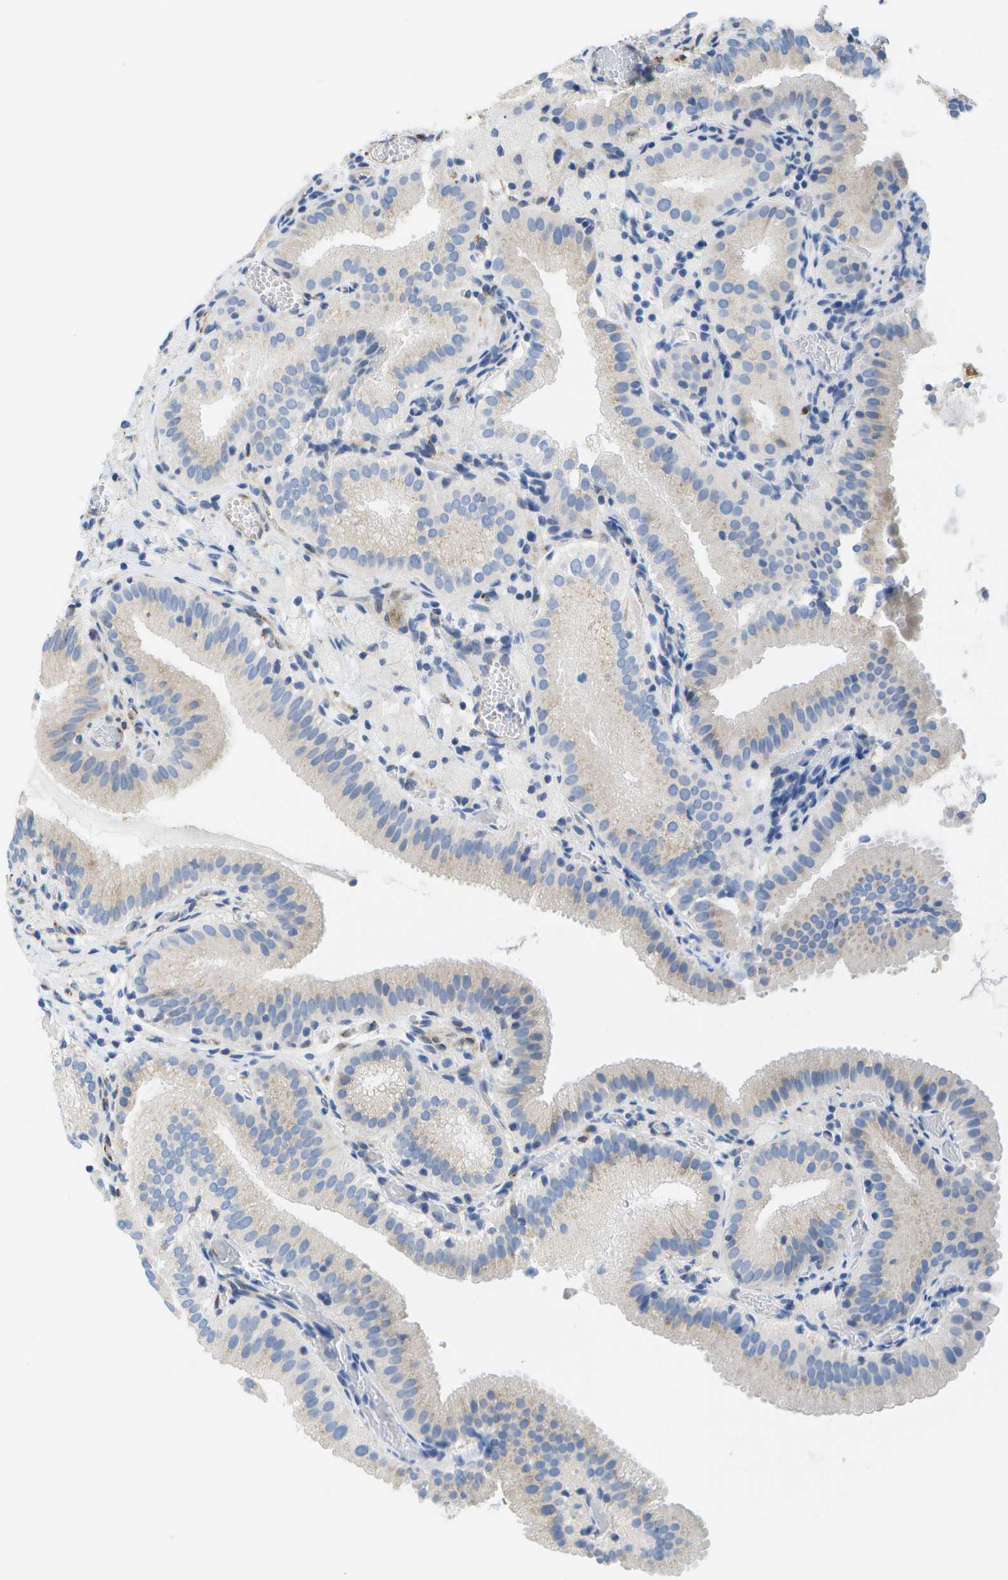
{"staining": {"intensity": "negative", "quantity": "none", "location": "none"}, "tissue": "gallbladder", "cell_type": "Glandular cells", "image_type": "normal", "snomed": [{"axis": "morphology", "description": "Normal tissue, NOS"}, {"axis": "topography", "description": "Gallbladder"}], "caption": "Glandular cells show no significant positivity in unremarkable gallbladder. (DAB (3,3'-diaminobenzidine) IHC with hematoxylin counter stain).", "gene": "ZDHHC17", "patient": {"sex": "male", "age": 54}}